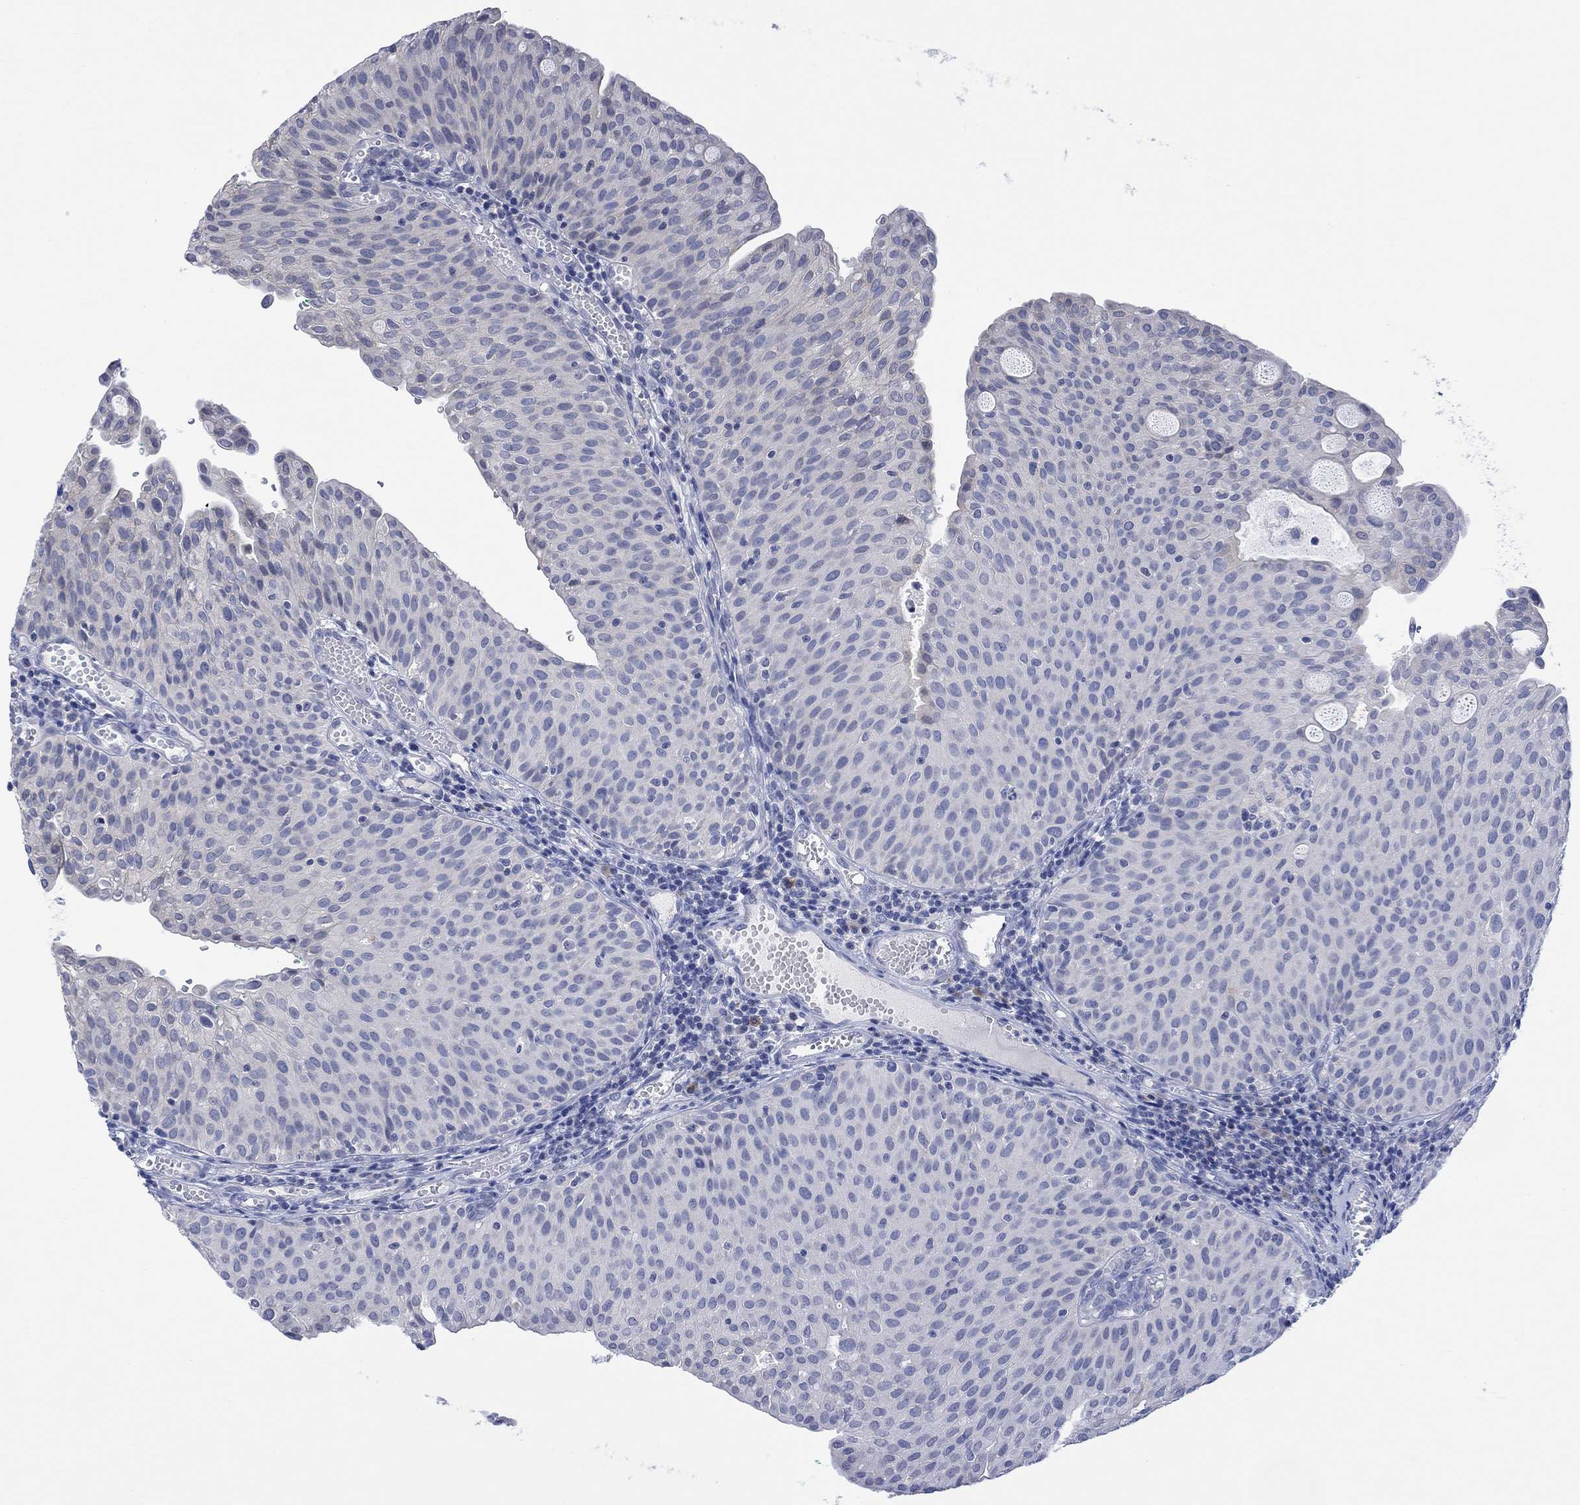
{"staining": {"intensity": "negative", "quantity": "none", "location": "none"}, "tissue": "urothelial cancer", "cell_type": "Tumor cells", "image_type": "cancer", "snomed": [{"axis": "morphology", "description": "Urothelial carcinoma, Low grade"}, {"axis": "topography", "description": "Urinary bladder"}], "caption": "Immunohistochemistry of human low-grade urothelial carcinoma exhibits no positivity in tumor cells. The staining was performed using DAB (3,3'-diaminobenzidine) to visualize the protein expression in brown, while the nuclei were stained in blue with hematoxylin (Magnification: 20x).", "gene": "DCX", "patient": {"sex": "male", "age": 54}}